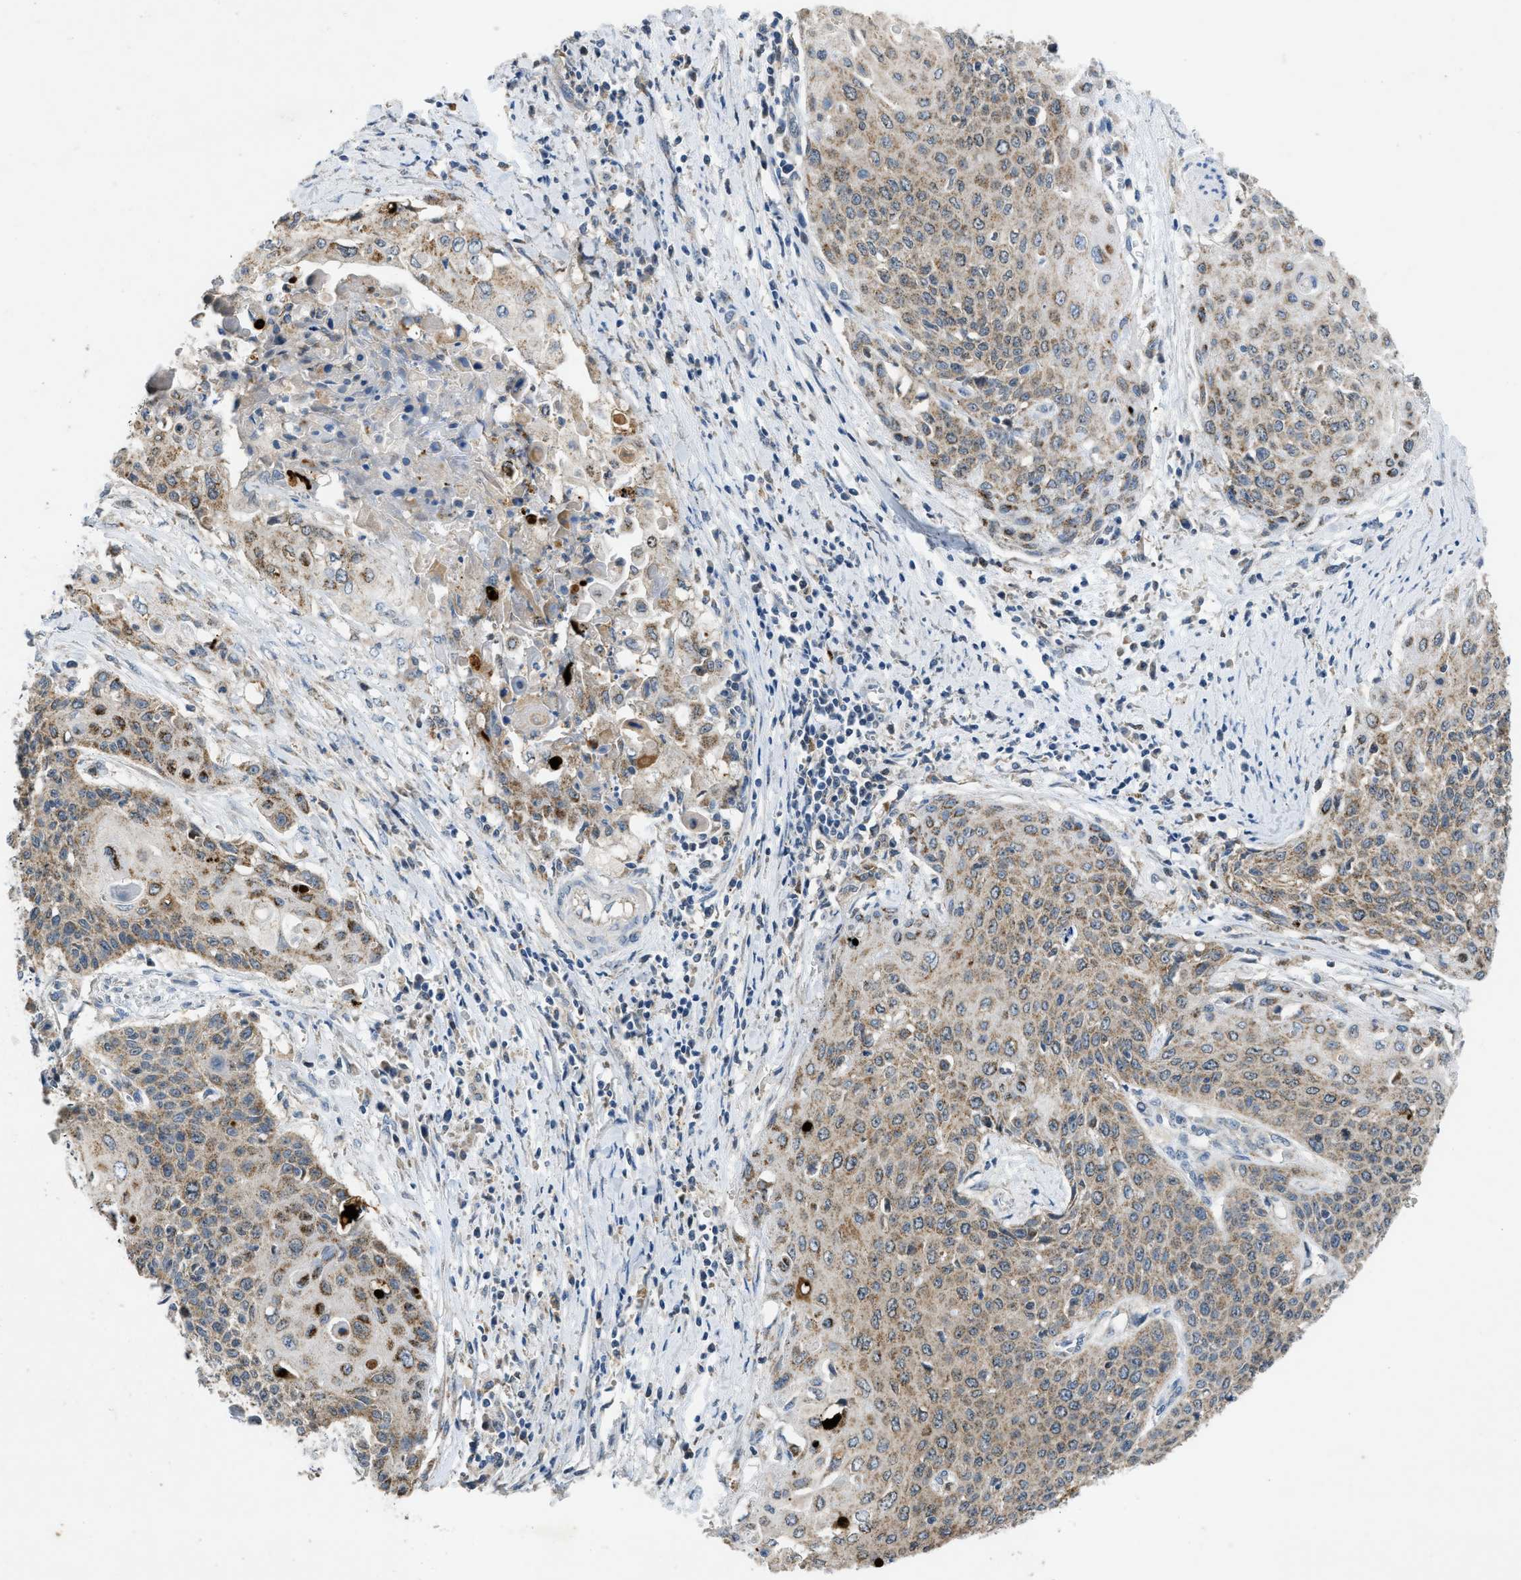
{"staining": {"intensity": "weak", "quantity": ">75%", "location": "cytoplasmic/membranous"}, "tissue": "cervical cancer", "cell_type": "Tumor cells", "image_type": "cancer", "snomed": [{"axis": "morphology", "description": "Squamous cell carcinoma, NOS"}, {"axis": "topography", "description": "Cervix"}], "caption": "Immunohistochemistry image of neoplastic tissue: human cervical cancer (squamous cell carcinoma) stained using immunohistochemistry displays low levels of weak protein expression localized specifically in the cytoplasmic/membranous of tumor cells, appearing as a cytoplasmic/membranous brown color.", "gene": "TOMM34", "patient": {"sex": "female", "age": 39}}